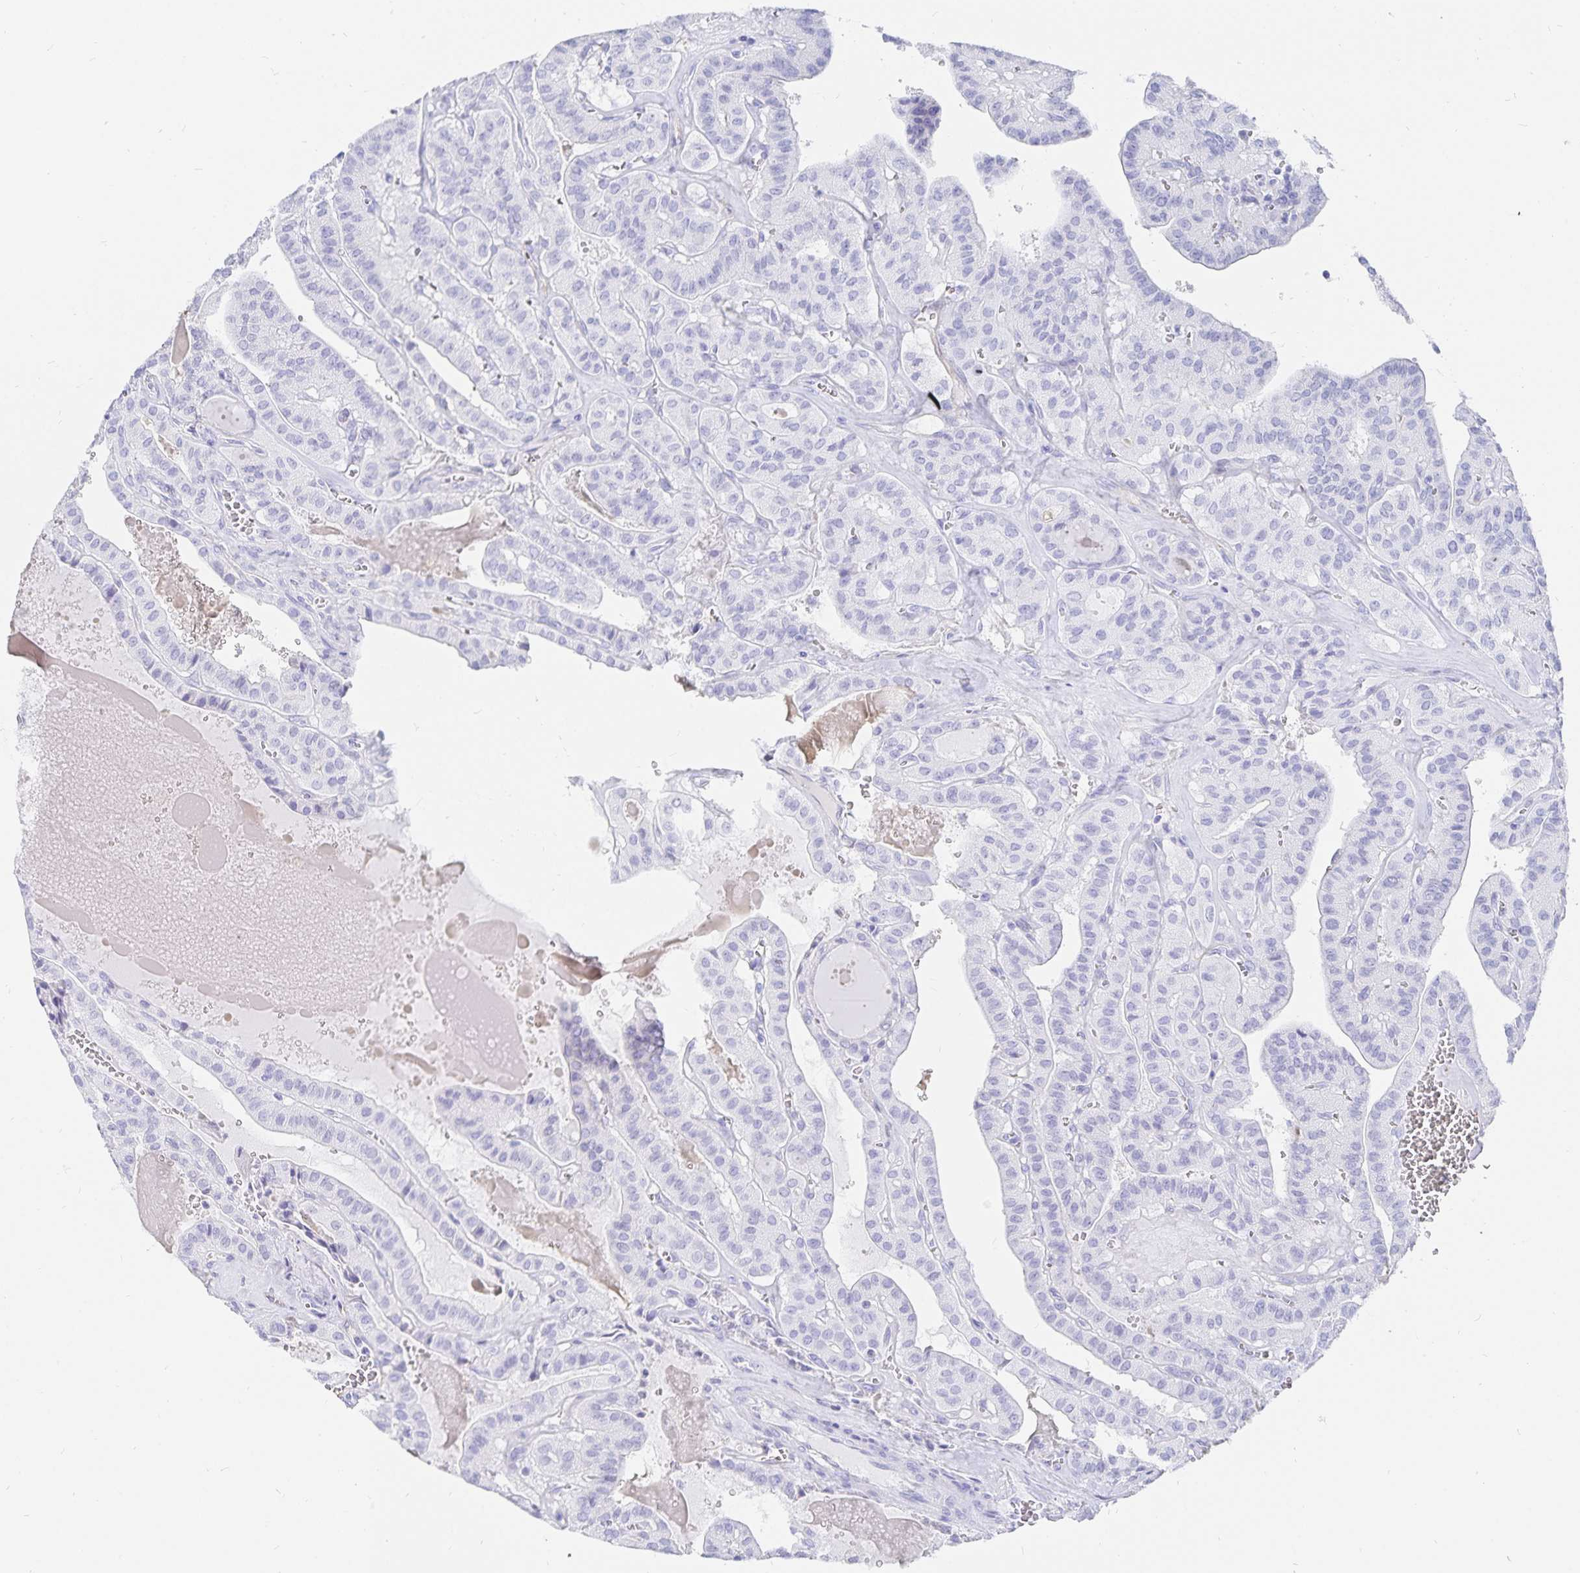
{"staining": {"intensity": "negative", "quantity": "none", "location": "none"}, "tissue": "thyroid cancer", "cell_type": "Tumor cells", "image_type": "cancer", "snomed": [{"axis": "morphology", "description": "Papillary adenocarcinoma, NOS"}, {"axis": "topography", "description": "Thyroid gland"}], "caption": "The histopathology image shows no staining of tumor cells in thyroid cancer (papillary adenocarcinoma).", "gene": "INSL5", "patient": {"sex": "male", "age": 52}}